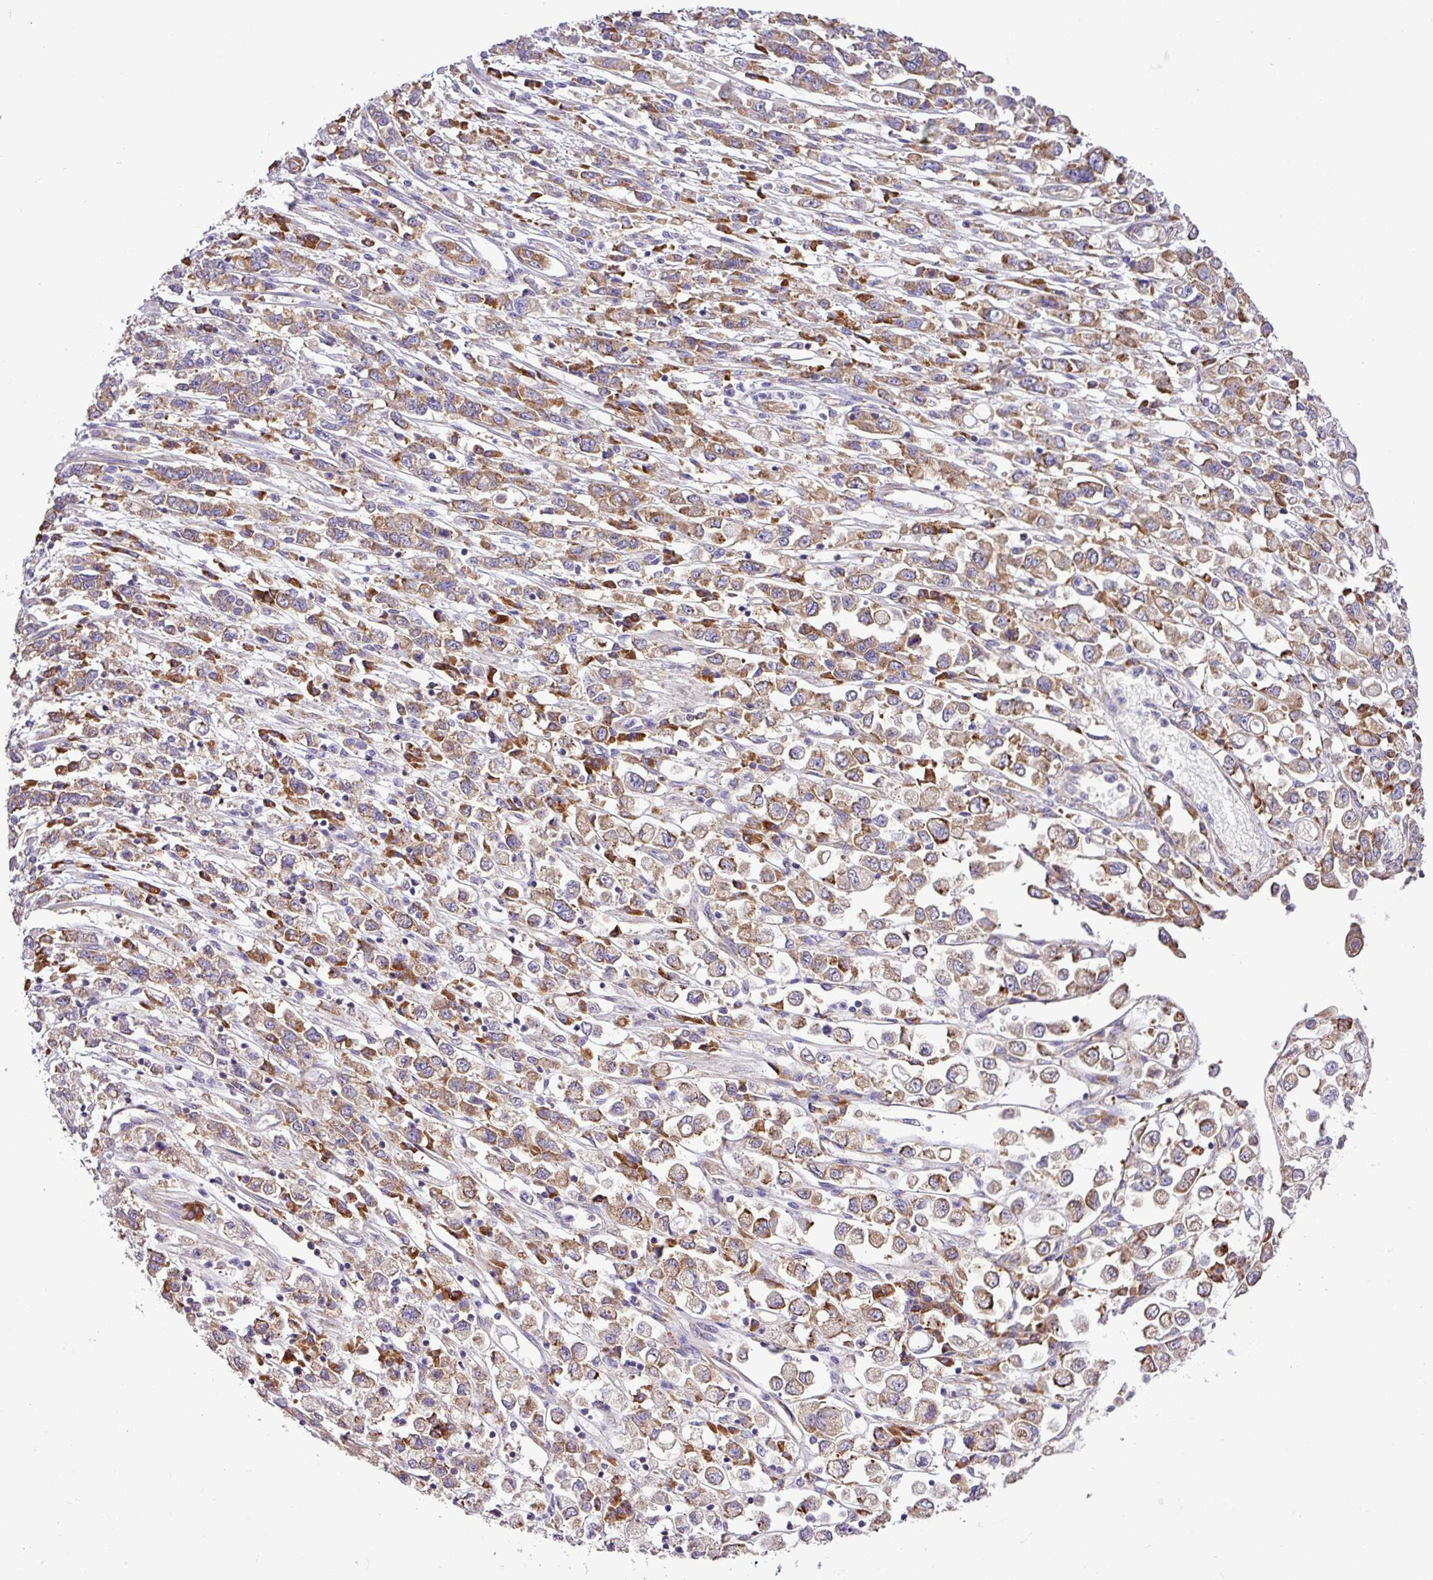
{"staining": {"intensity": "moderate", "quantity": "25%-75%", "location": "cytoplasmic/membranous"}, "tissue": "stomach cancer", "cell_type": "Tumor cells", "image_type": "cancer", "snomed": [{"axis": "morphology", "description": "Adenocarcinoma, NOS"}, {"axis": "topography", "description": "Stomach"}], "caption": "The image displays immunohistochemical staining of adenocarcinoma (stomach). There is moderate cytoplasmic/membranous expression is identified in about 25%-75% of tumor cells. Nuclei are stained in blue.", "gene": "RPL13", "patient": {"sex": "female", "age": 76}}